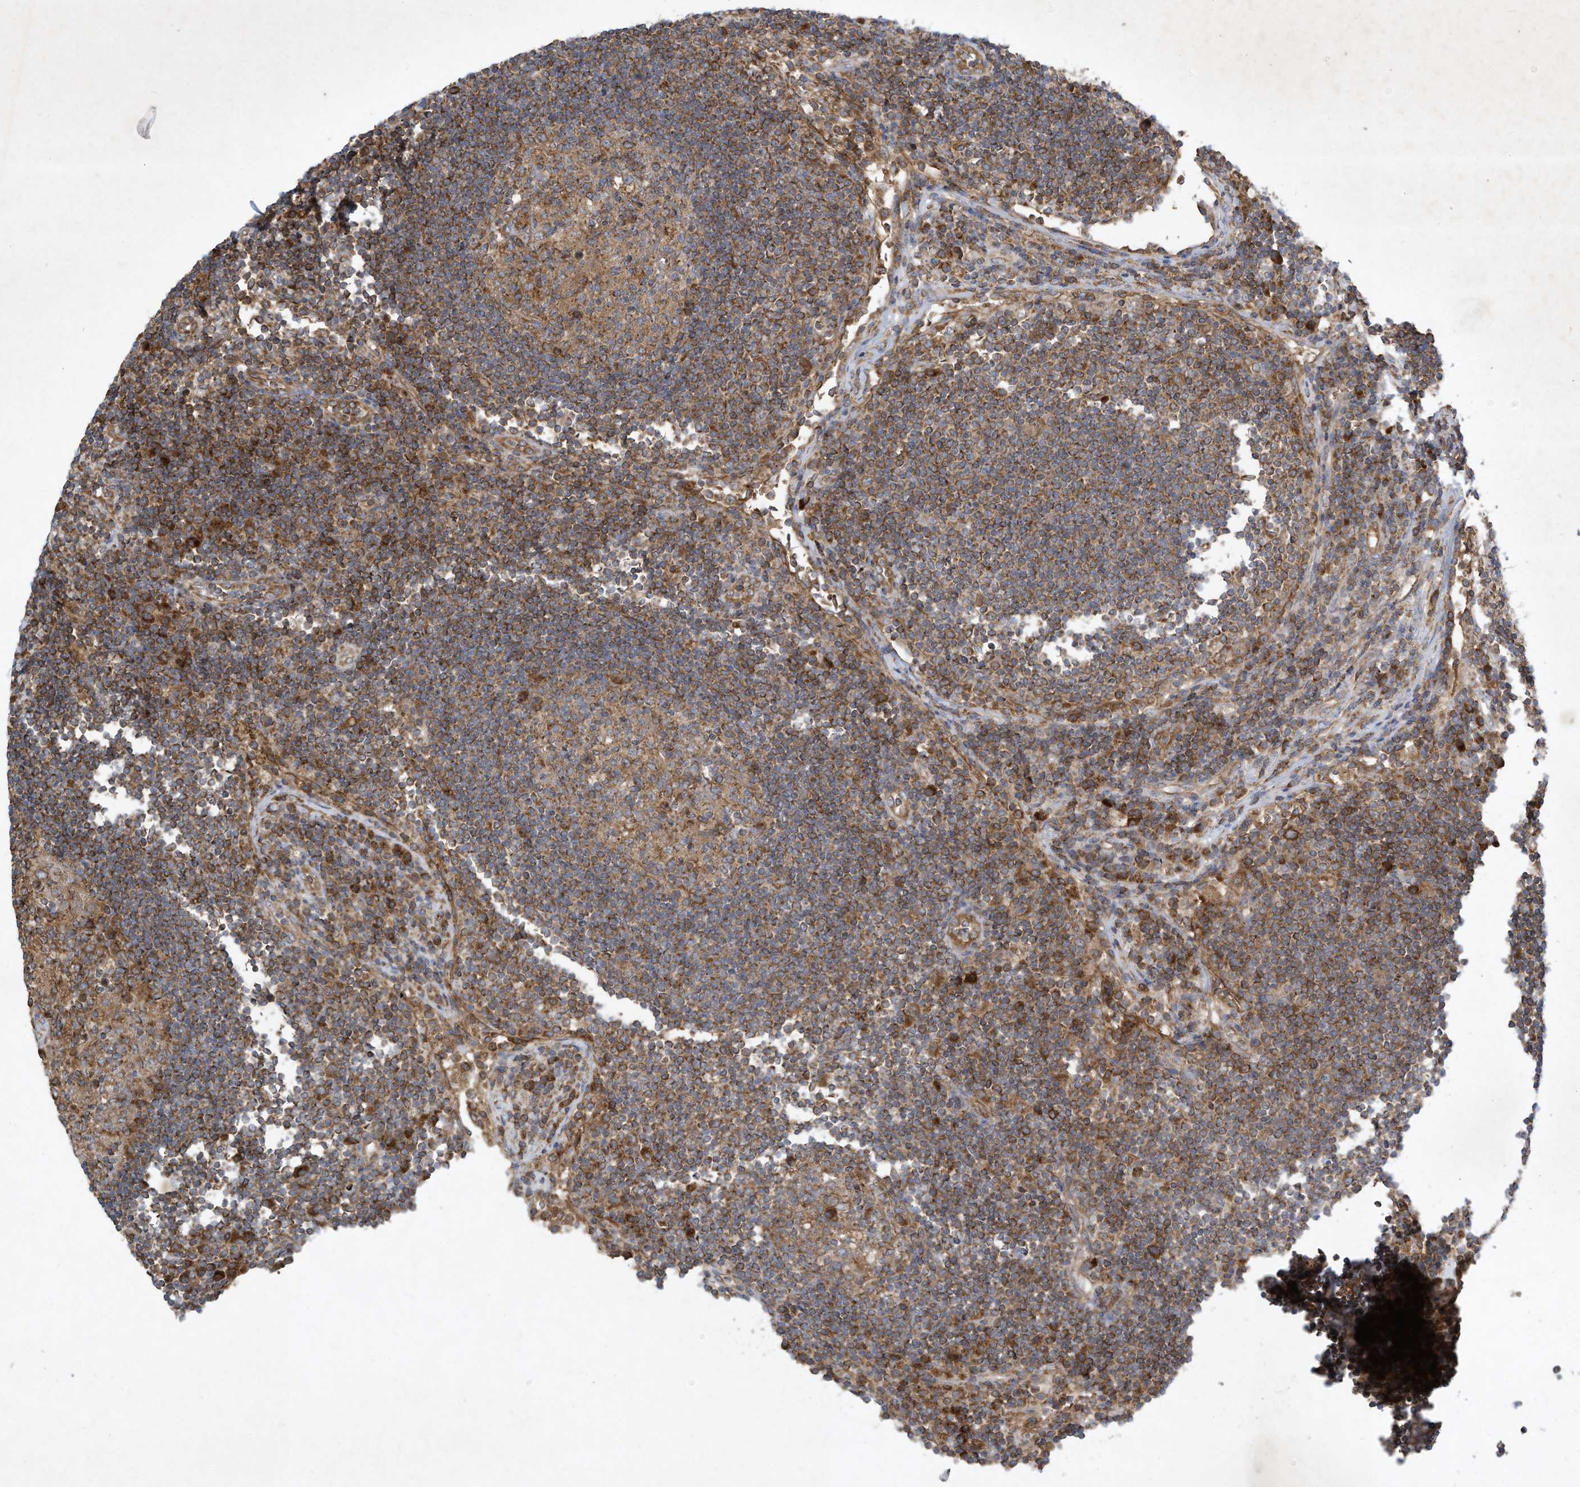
{"staining": {"intensity": "moderate", "quantity": "<25%", "location": "cytoplasmic/membranous"}, "tissue": "lymph node", "cell_type": "Germinal center cells", "image_type": "normal", "snomed": [{"axis": "morphology", "description": "Normal tissue, NOS"}, {"axis": "topography", "description": "Lymph node"}], "caption": "Immunohistochemical staining of normal human lymph node shows <25% levels of moderate cytoplasmic/membranous protein expression in approximately <25% of germinal center cells.", "gene": "SYNJ2", "patient": {"sex": "female", "age": 53}}